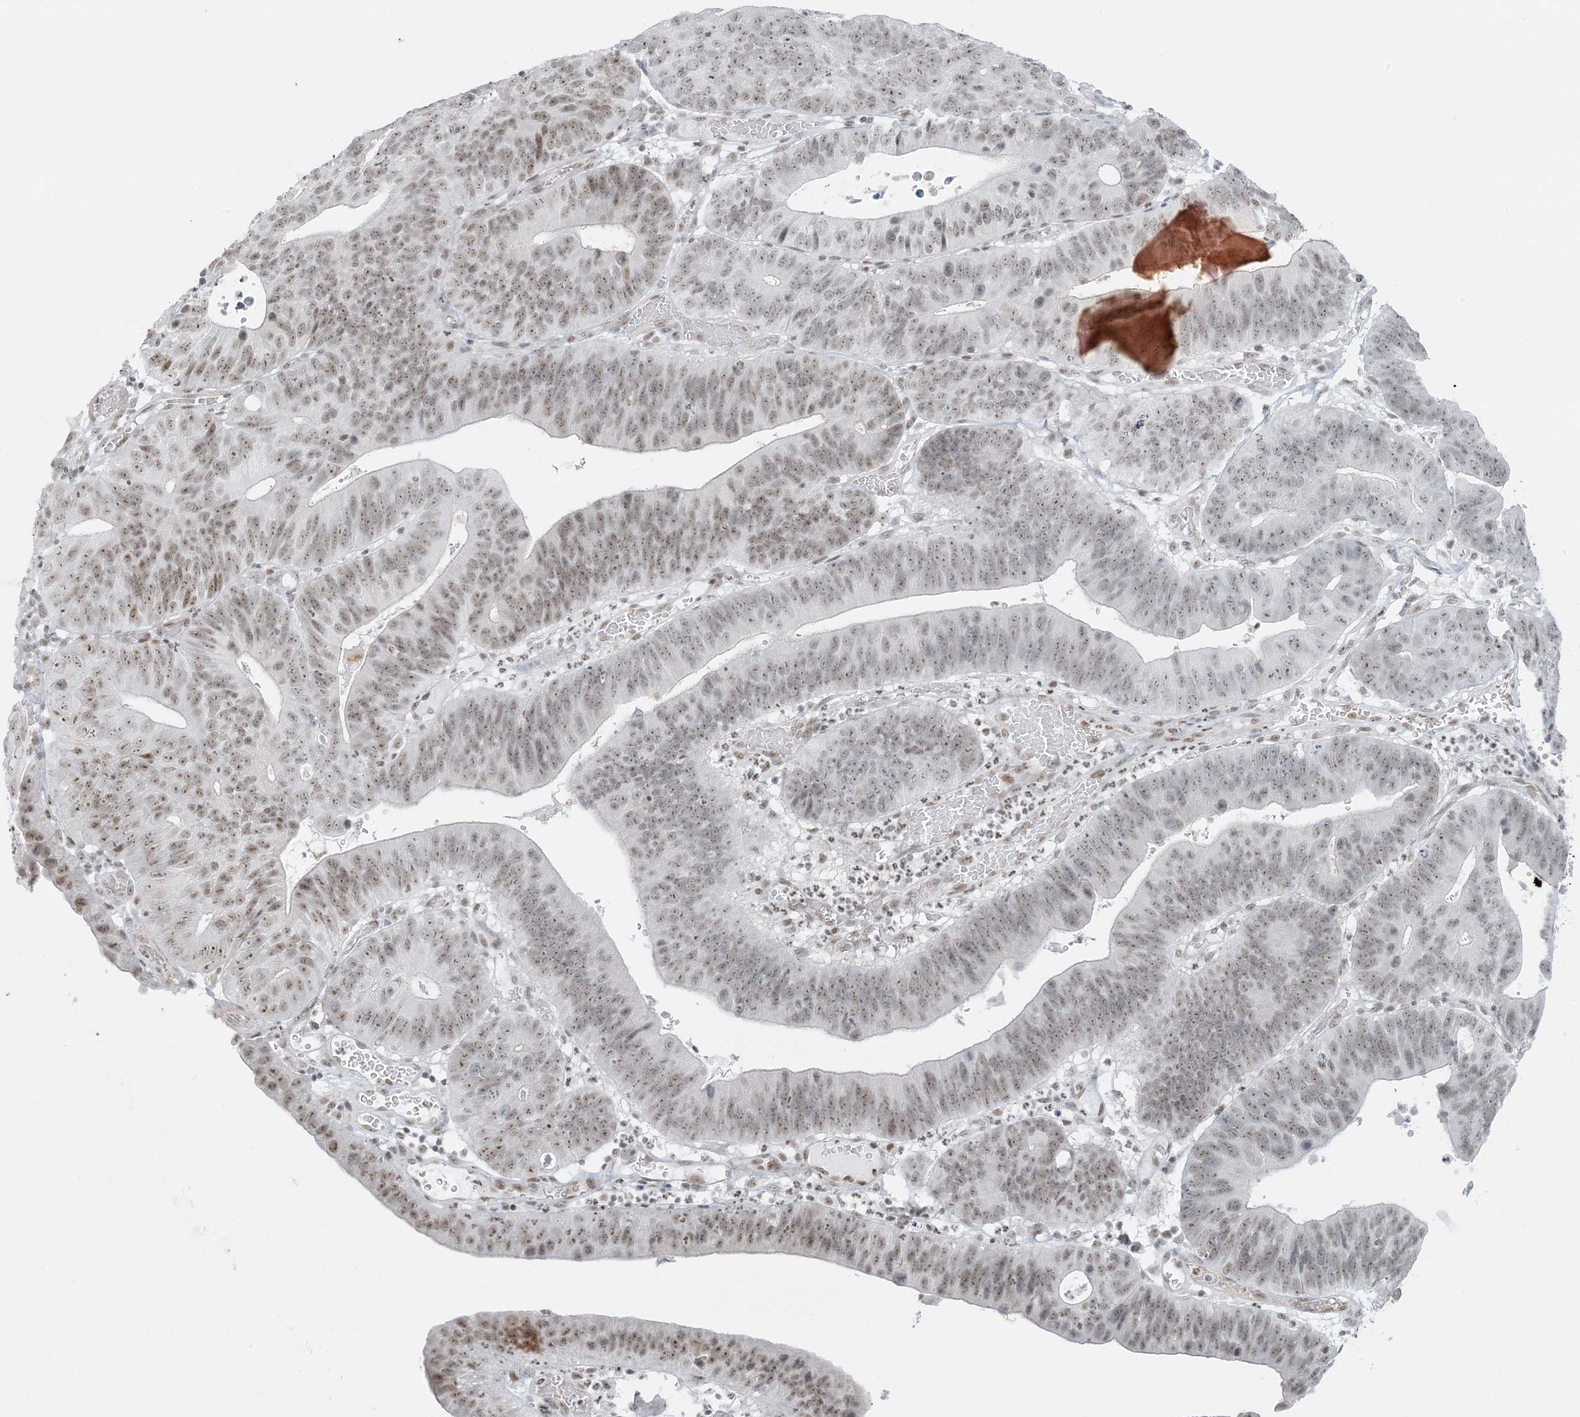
{"staining": {"intensity": "moderate", "quantity": ">75%", "location": "nuclear"}, "tissue": "stomach cancer", "cell_type": "Tumor cells", "image_type": "cancer", "snomed": [{"axis": "morphology", "description": "Adenocarcinoma, NOS"}, {"axis": "topography", "description": "Stomach"}], "caption": "This histopathology image displays IHC staining of human stomach cancer (adenocarcinoma), with medium moderate nuclear staining in approximately >75% of tumor cells.", "gene": "ZNF787", "patient": {"sex": "male", "age": 59}}